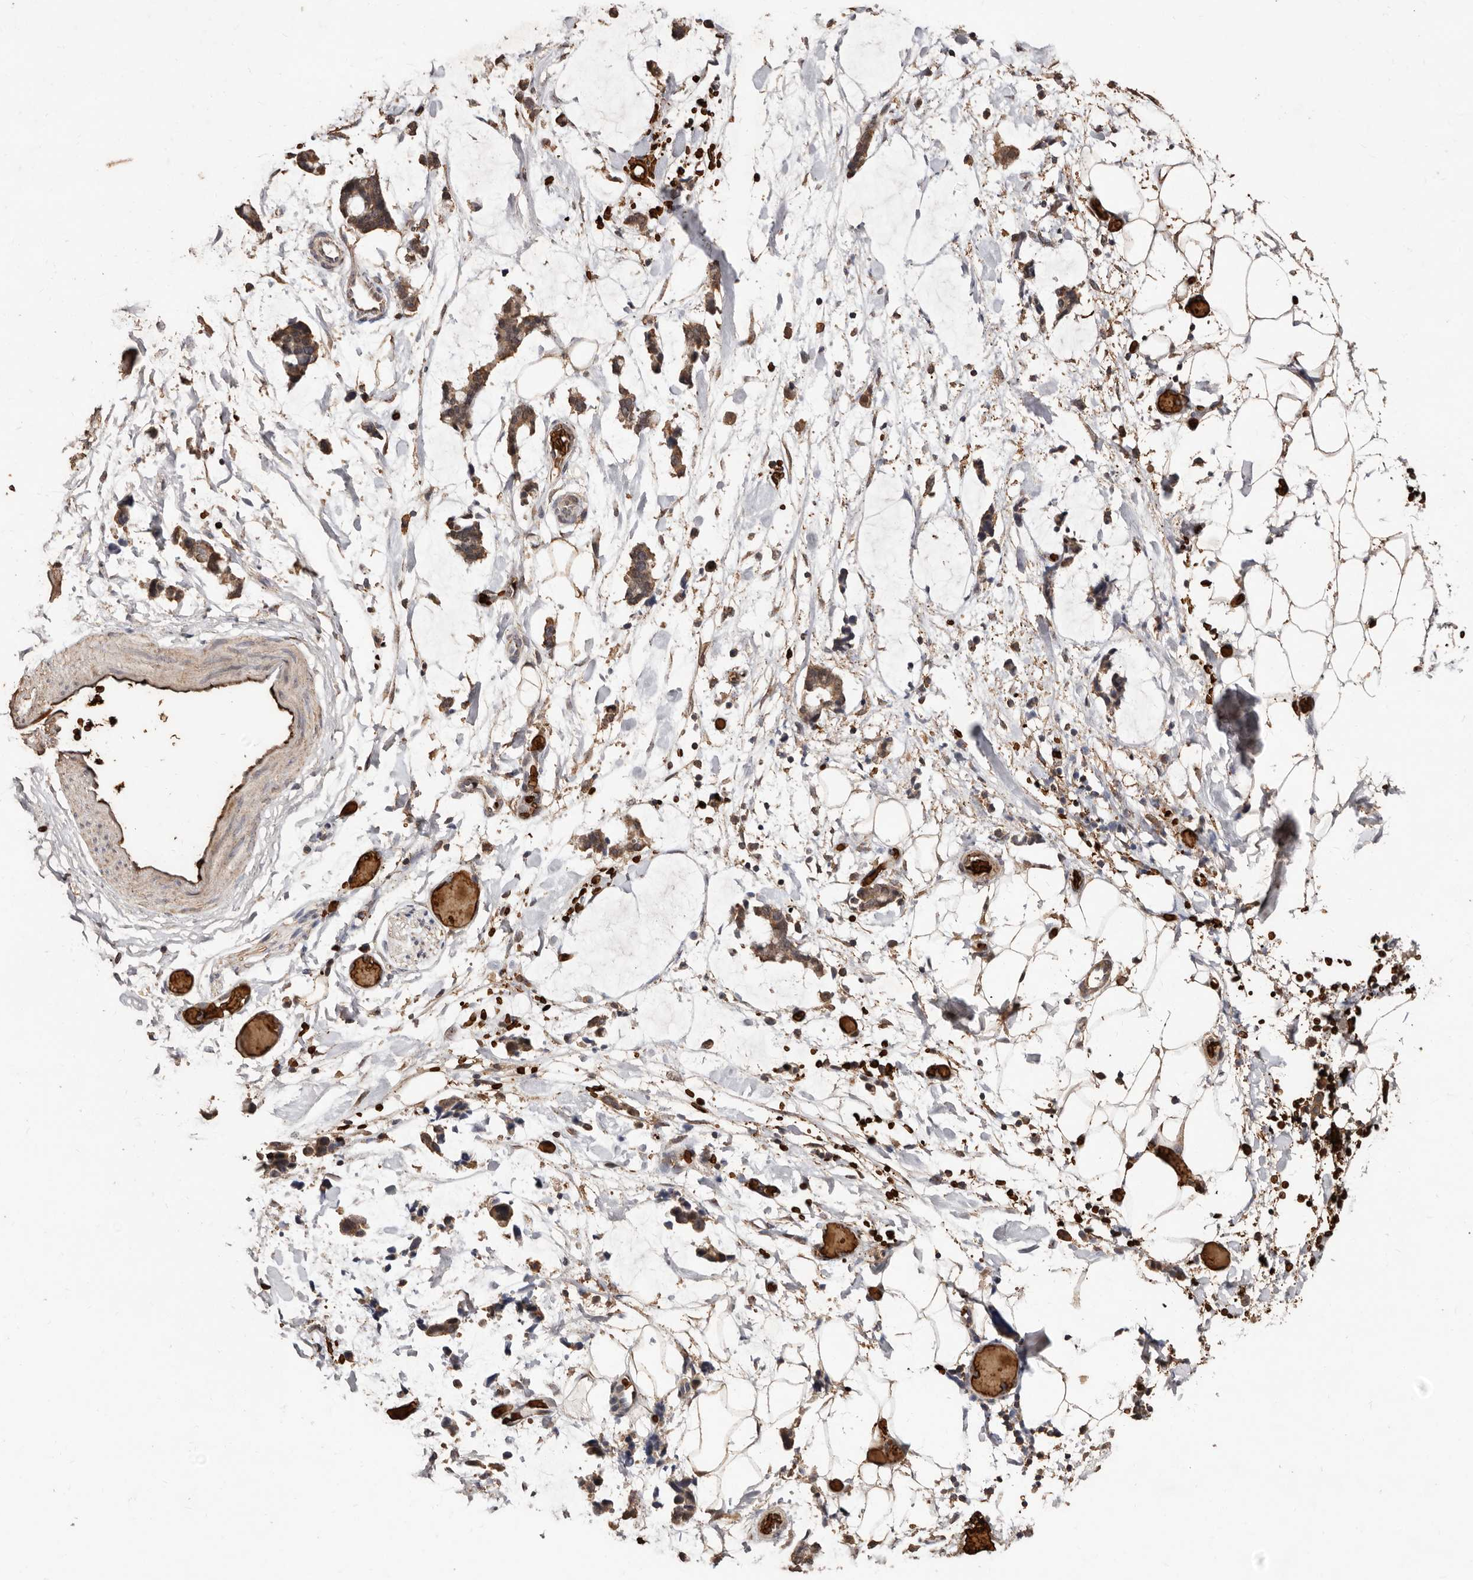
{"staining": {"intensity": "moderate", "quantity": "25%-75%", "location": "cytoplasmic/membranous"}, "tissue": "adipose tissue", "cell_type": "Adipocytes", "image_type": "normal", "snomed": [{"axis": "morphology", "description": "Normal tissue, NOS"}, {"axis": "morphology", "description": "Adenocarcinoma, NOS"}, {"axis": "topography", "description": "Smooth muscle"}, {"axis": "topography", "description": "Colon"}], "caption": "Immunohistochemical staining of benign adipose tissue demonstrates medium levels of moderate cytoplasmic/membranous positivity in approximately 25%-75% of adipocytes. The staining is performed using DAB (3,3'-diaminobenzidine) brown chromogen to label protein expression. The nuclei are counter-stained blue using hematoxylin.", "gene": "GRAMD2A", "patient": {"sex": "male", "age": 14}}